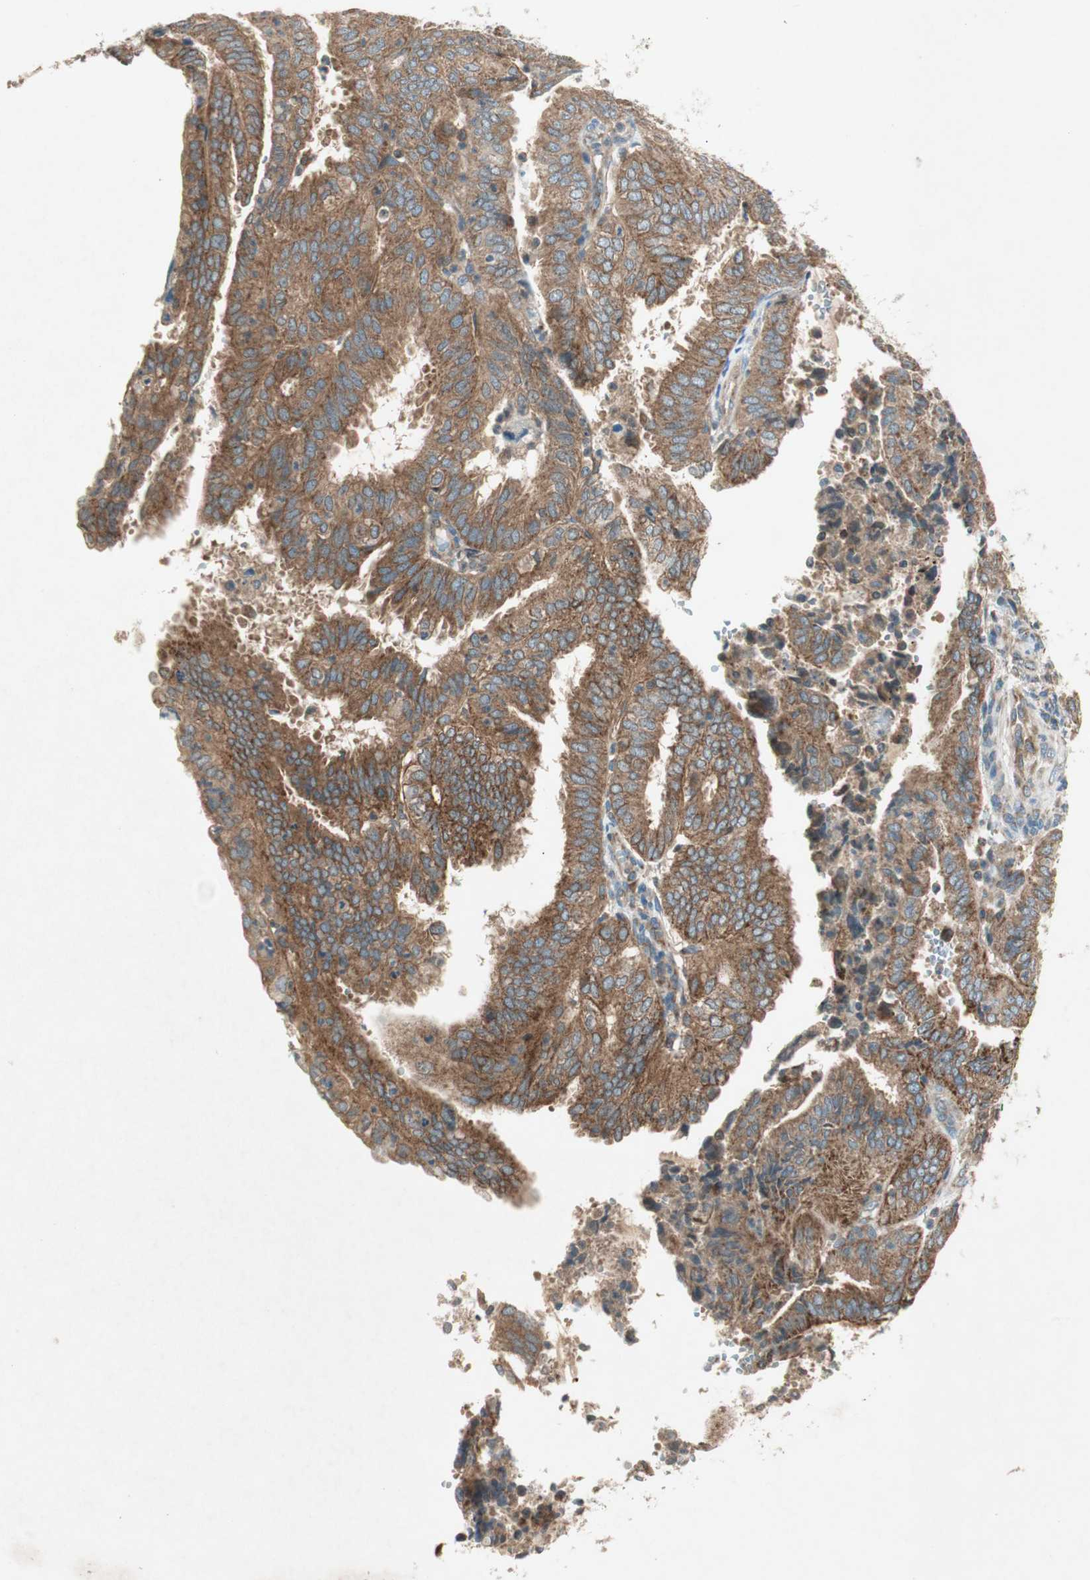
{"staining": {"intensity": "strong", "quantity": ">75%", "location": "cytoplasmic/membranous"}, "tissue": "endometrial cancer", "cell_type": "Tumor cells", "image_type": "cancer", "snomed": [{"axis": "morphology", "description": "Adenocarcinoma, NOS"}, {"axis": "topography", "description": "Uterus"}], "caption": "Immunohistochemistry of human adenocarcinoma (endometrial) demonstrates high levels of strong cytoplasmic/membranous expression in about >75% of tumor cells.", "gene": "CHADL", "patient": {"sex": "female", "age": 60}}